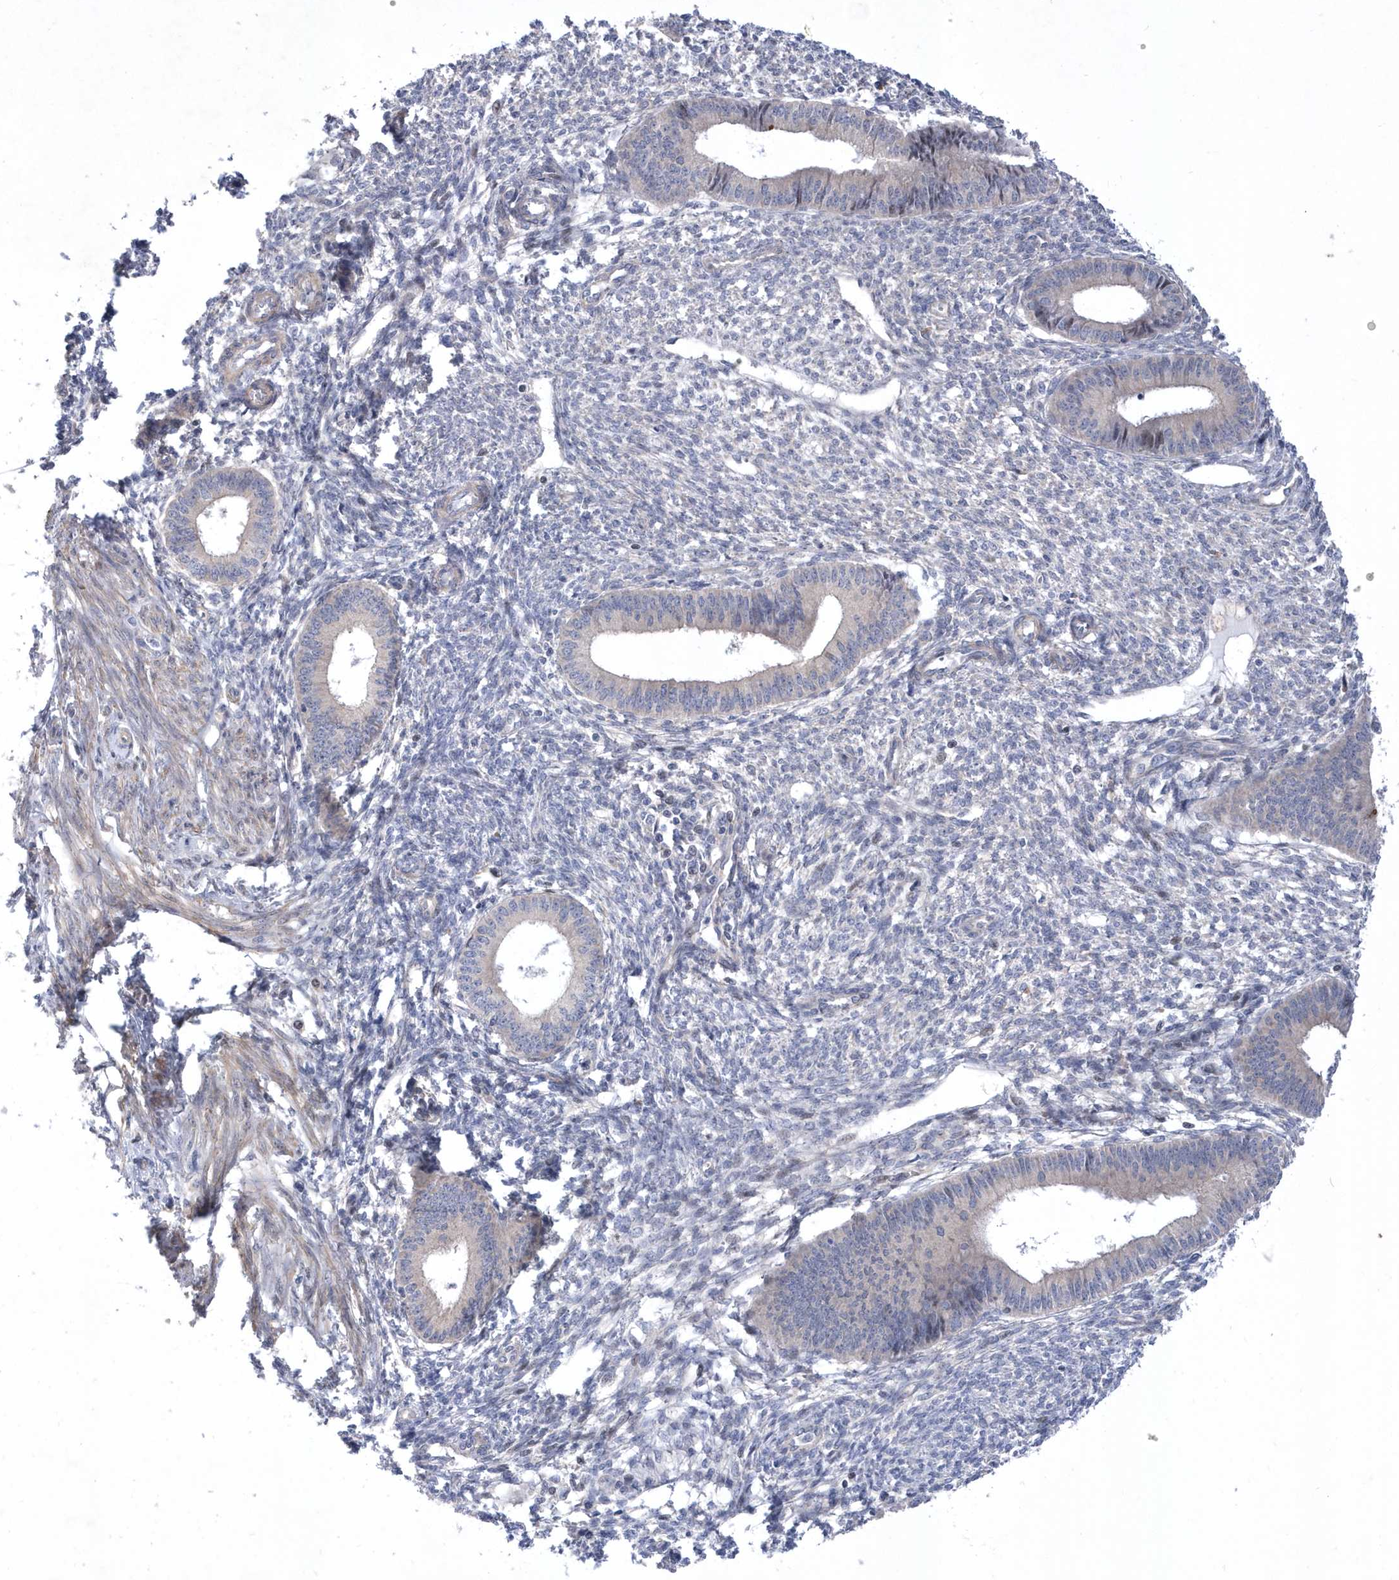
{"staining": {"intensity": "negative", "quantity": "none", "location": "none"}, "tissue": "endometrium", "cell_type": "Cells in endometrial stroma", "image_type": "normal", "snomed": [{"axis": "morphology", "description": "Normal tissue, NOS"}, {"axis": "topography", "description": "Endometrium"}], "caption": "Image shows no protein staining in cells in endometrial stroma of benign endometrium. Nuclei are stained in blue.", "gene": "LONRF2", "patient": {"sex": "female", "age": 46}}